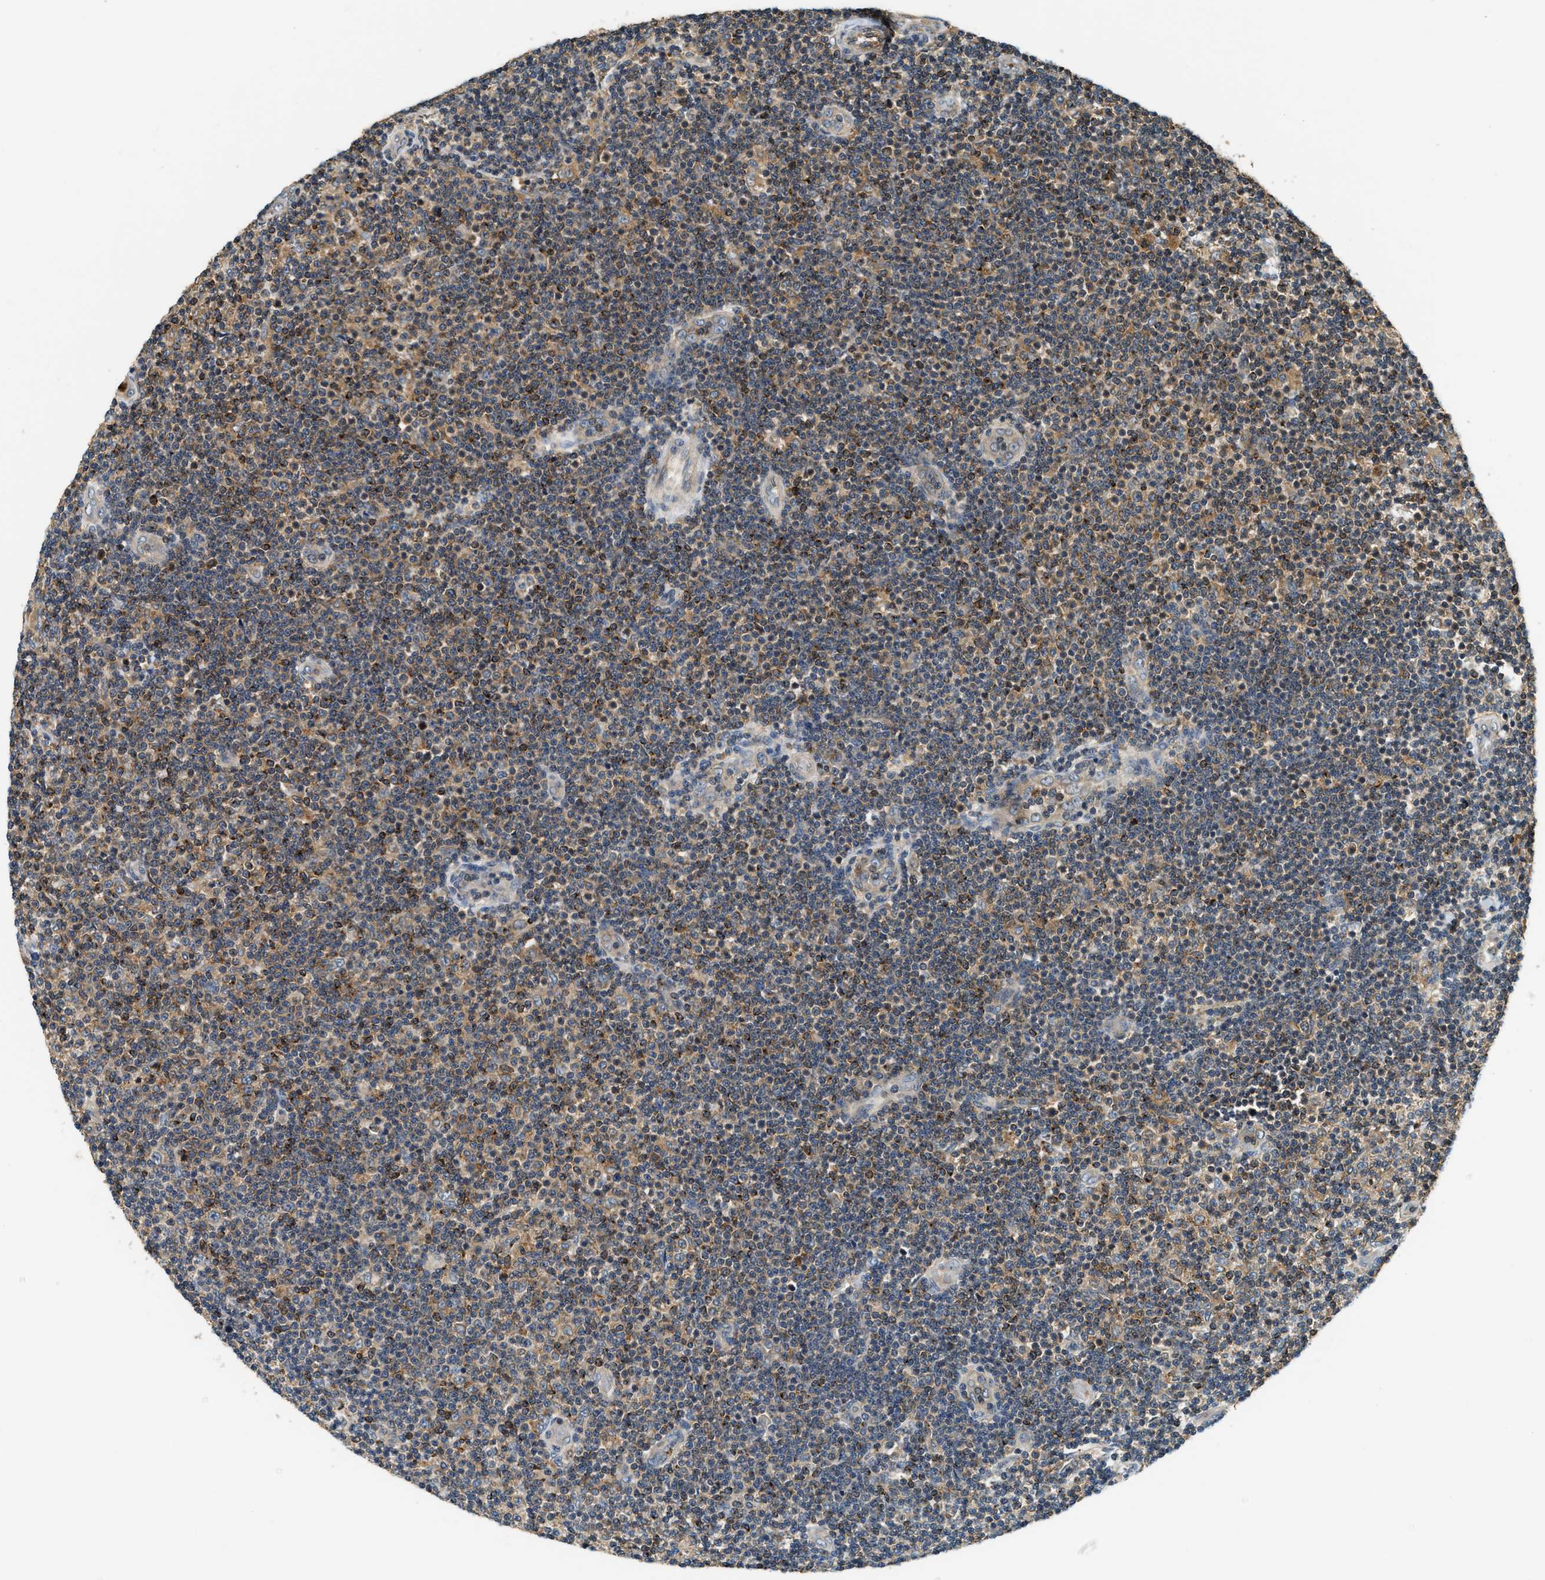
{"staining": {"intensity": "moderate", "quantity": ">75%", "location": "cytoplasmic/membranous"}, "tissue": "lymphoma", "cell_type": "Tumor cells", "image_type": "cancer", "snomed": [{"axis": "morphology", "description": "Malignant lymphoma, non-Hodgkin's type, Low grade"}, {"axis": "topography", "description": "Lymph node"}], "caption": "The image shows staining of low-grade malignant lymphoma, non-Hodgkin's type, revealing moderate cytoplasmic/membranous protein staining (brown color) within tumor cells.", "gene": "SNX5", "patient": {"sex": "male", "age": 83}}